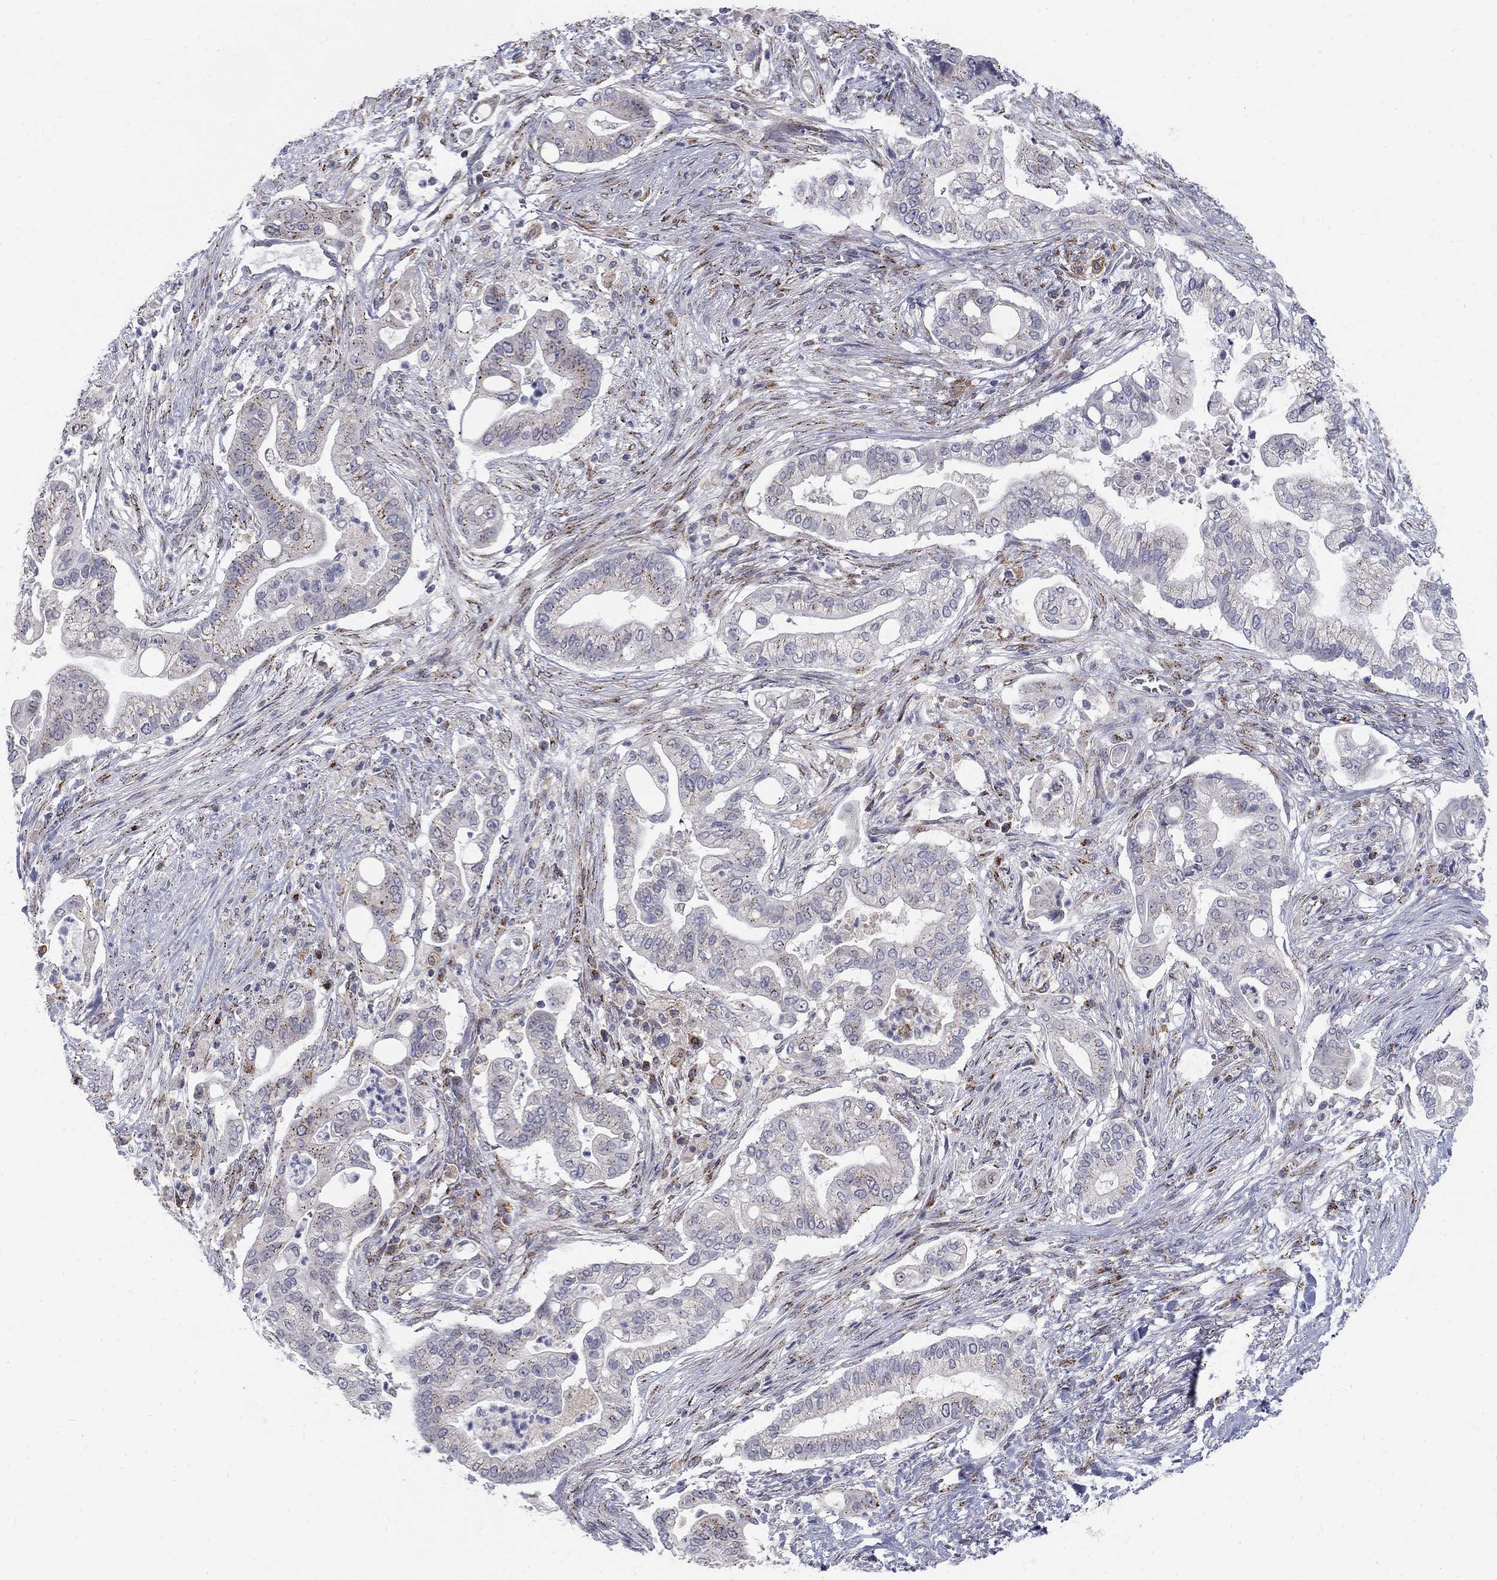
{"staining": {"intensity": "weak", "quantity": "25%-75%", "location": "cytoplasmic/membranous"}, "tissue": "pancreatic cancer", "cell_type": "Tumor cells", "image_type": "cancer", "snomed": [{"axis": "morphology", "description": "Adenocarcinoma, NOS"}, {"axis": "topography", "description": "Pancreas"}], "caption": "Immunohistochemical staining of pancreatic cancer exhibits low levels of weak cytoplasmic/membranous protein expression in about 25%-75% of tumor cells. The protein is shown in brown color, while the nuclei are stained blue.", "gene": "PANK3", "patient": {"sex": "female", "age": 69}}